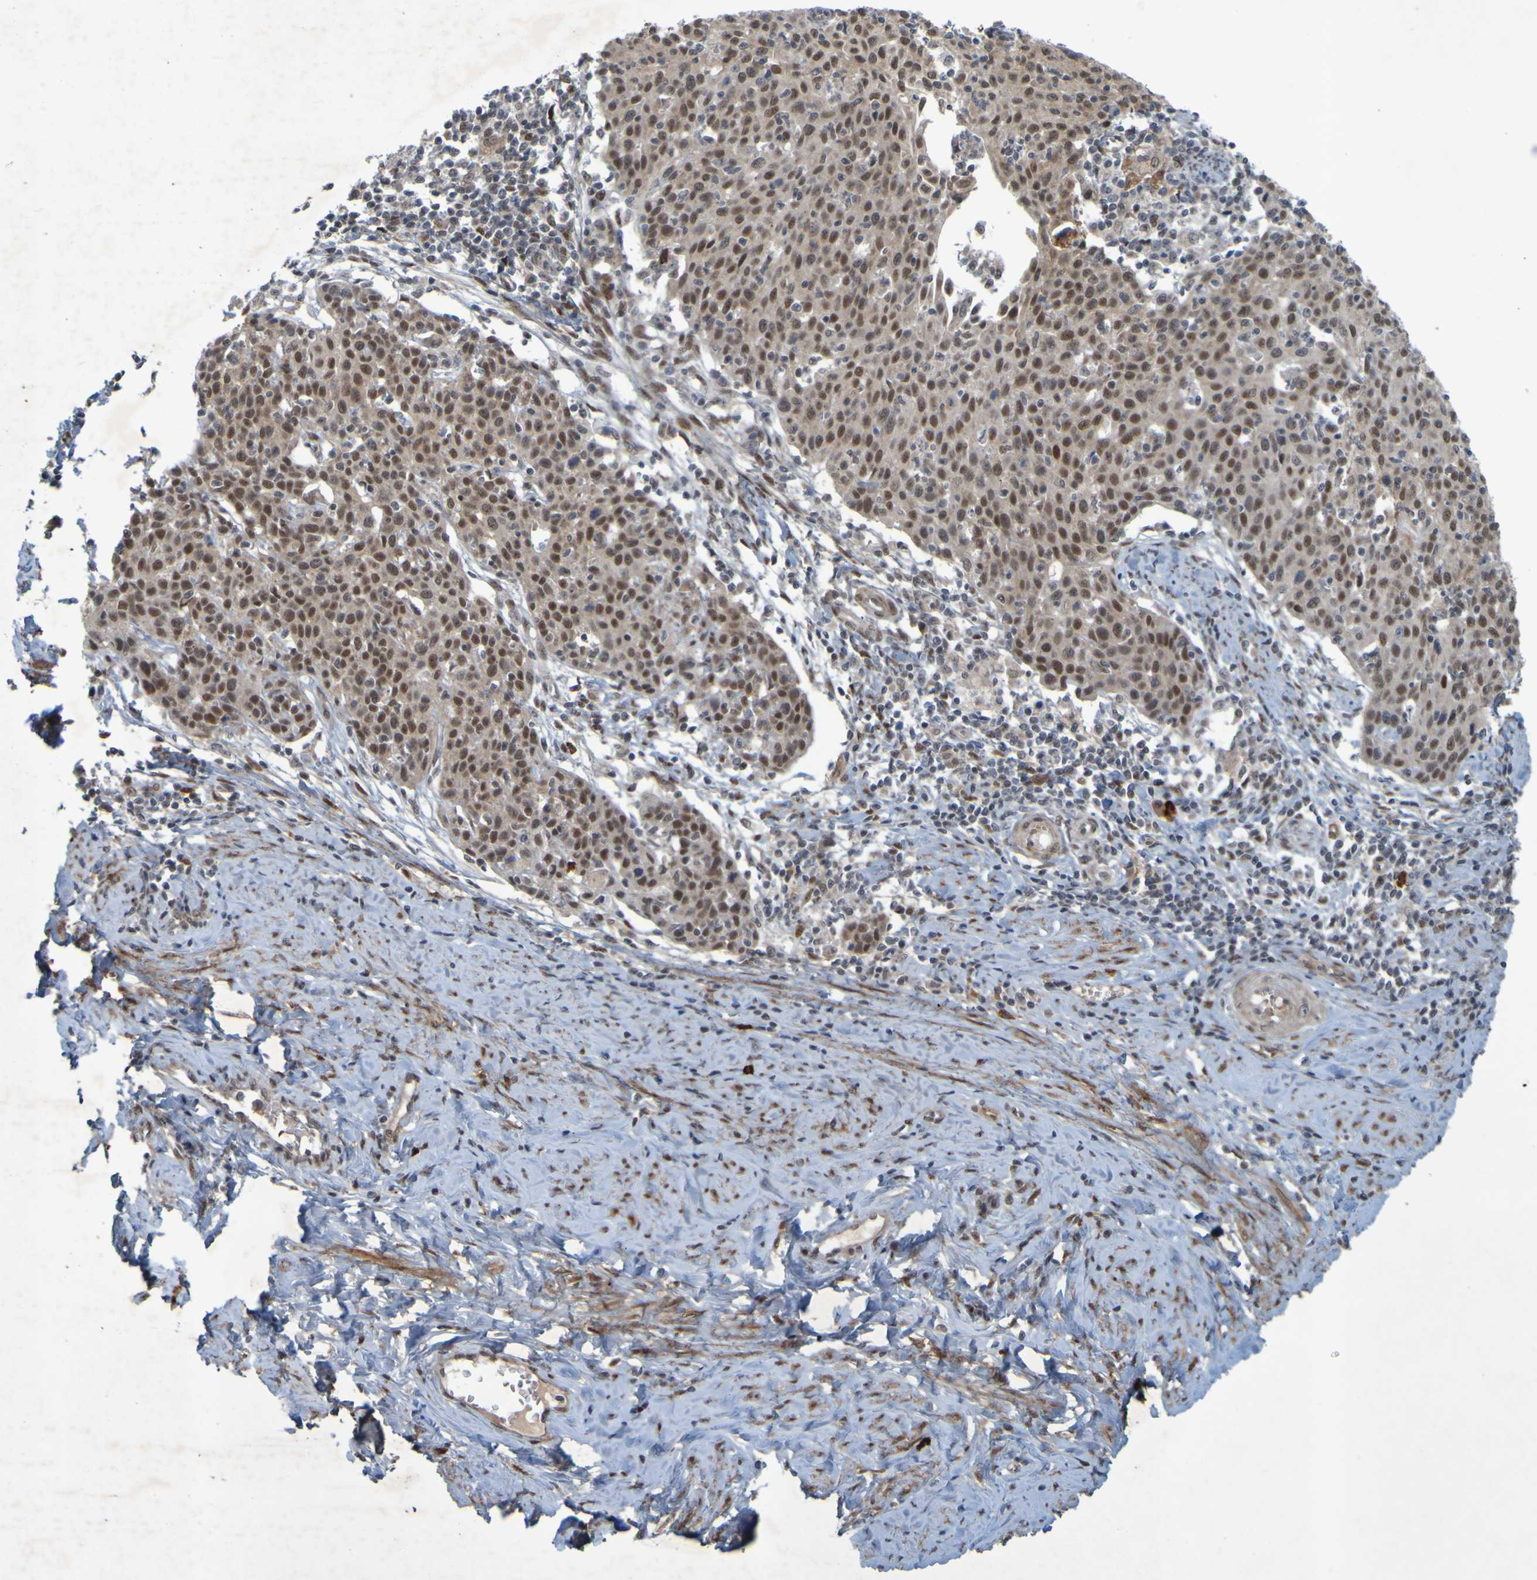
{"staining": {"intensity": "moderate", "quantity": ">75%", "location": "cytoplasmic/membranous,nuclear"}, "tissue": "cervical cancer", "cell_type": "Tumor cells", "image_type": "cancer", "snomed": [{"axis": "morphology", "description": "Squamous cell carcinoma, NOS"}, {"axis": "topography", "description": "Cervix"}], "caption": "Protein staining of squamous cell carcinoma (cervical) tissue exhibits moderate cytoplasmic/membranous and nuclear staining in approximately >75% of tumor cells. (brown staining indicates protein expression, while blue staining denotes nuclei).", "gene": "MCPH1", "patient": {"sex": "female", "age": 38}}